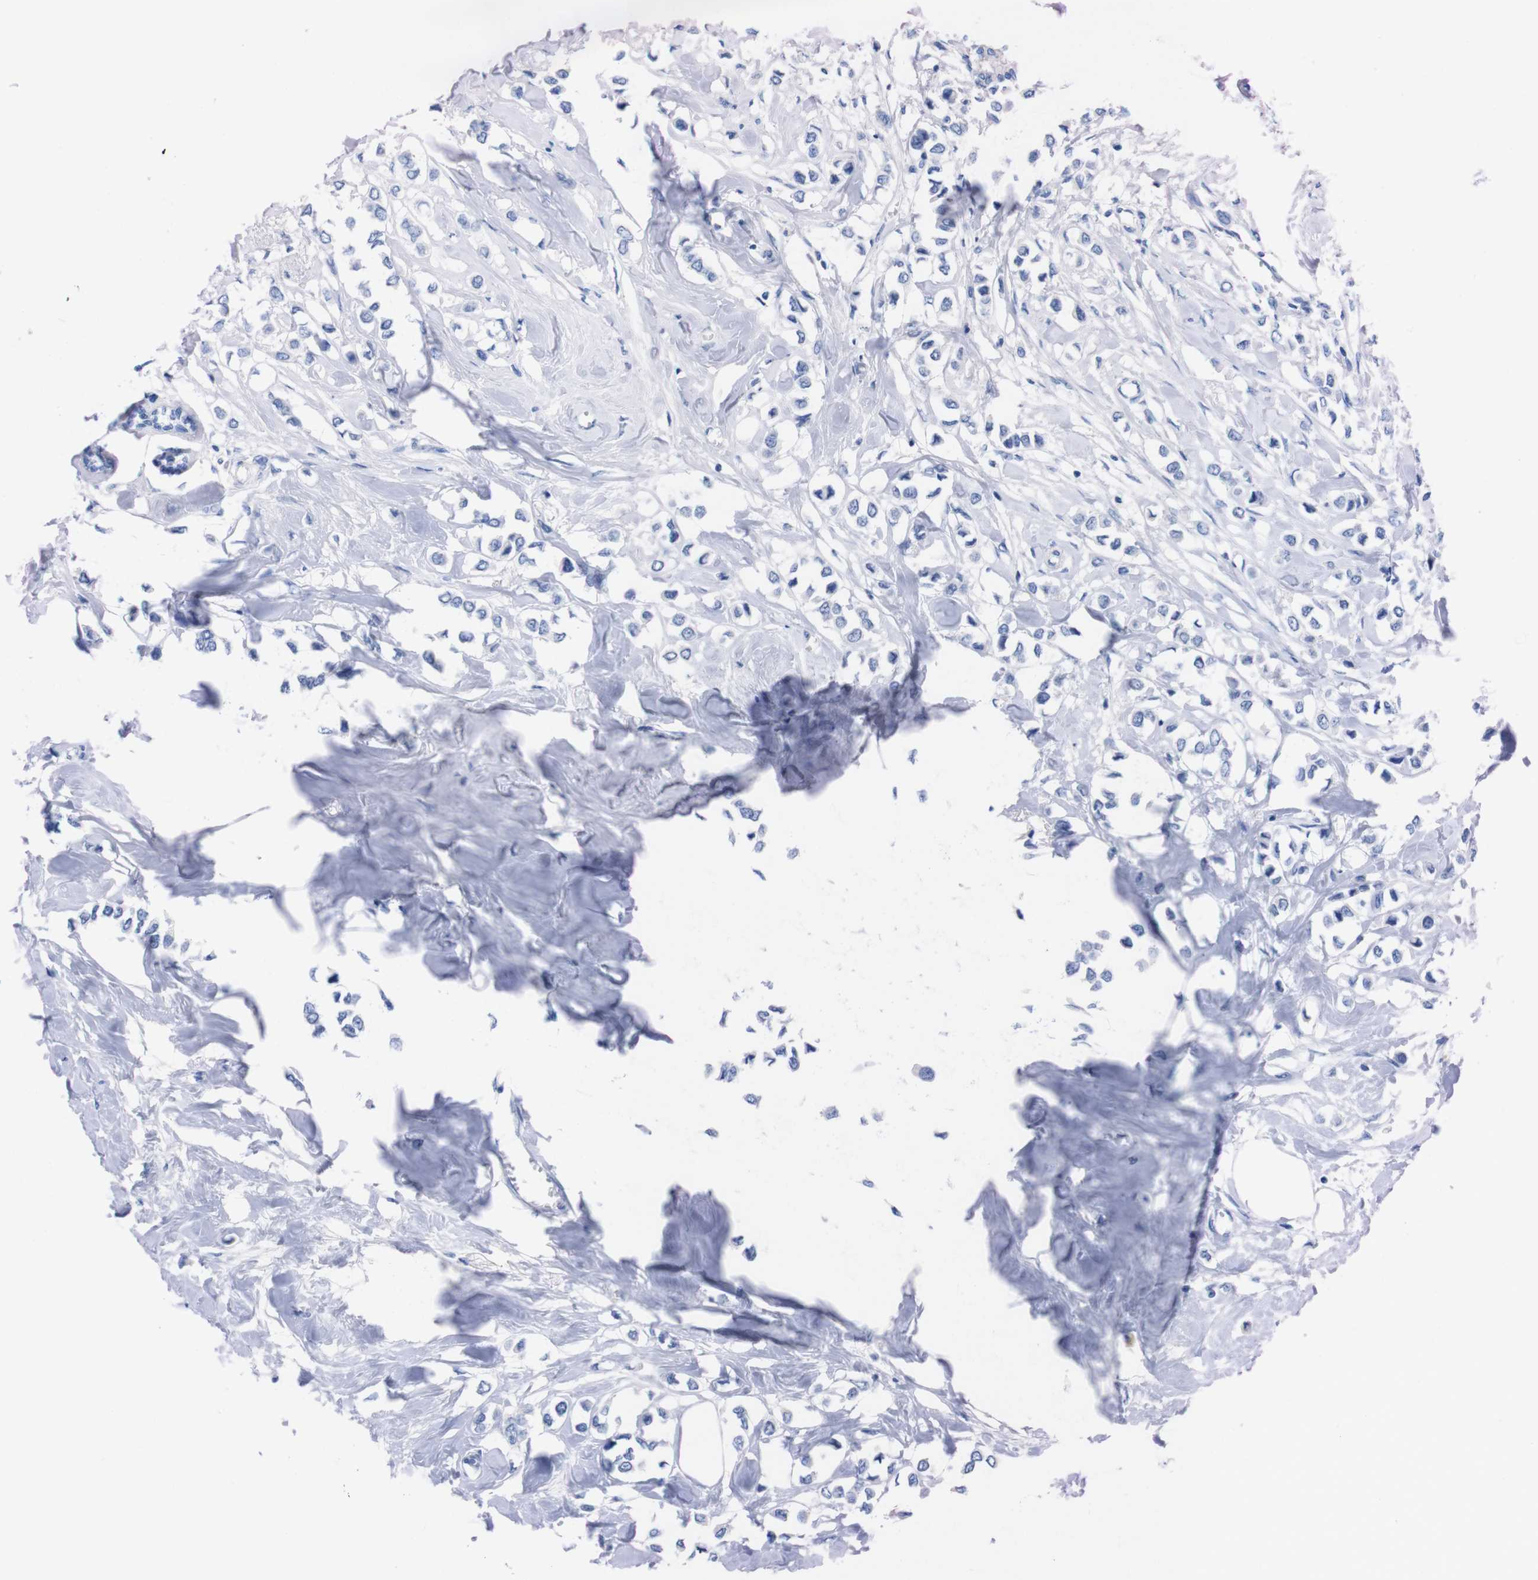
{"staining": {"intensity": "negative", "quantity": "none", "location": "none"}, "tissue": "breast cancer", "cell_type": "Tumor cells", "image_type": "cancer", "snomed": [{"axis": "morphology", "description": "Lobular carcinoma"}, {"axis": "topography", "description": "Breast"}], "caption": "High magnification brightfield microscopy of breast lobular carcinoma stained with DAB (brown) and counterstained with hematoxylin (blue): tumor cells show no significant positivity.", "gene": "TMEM243", "patient": {"sex": "female", "age": 51}}